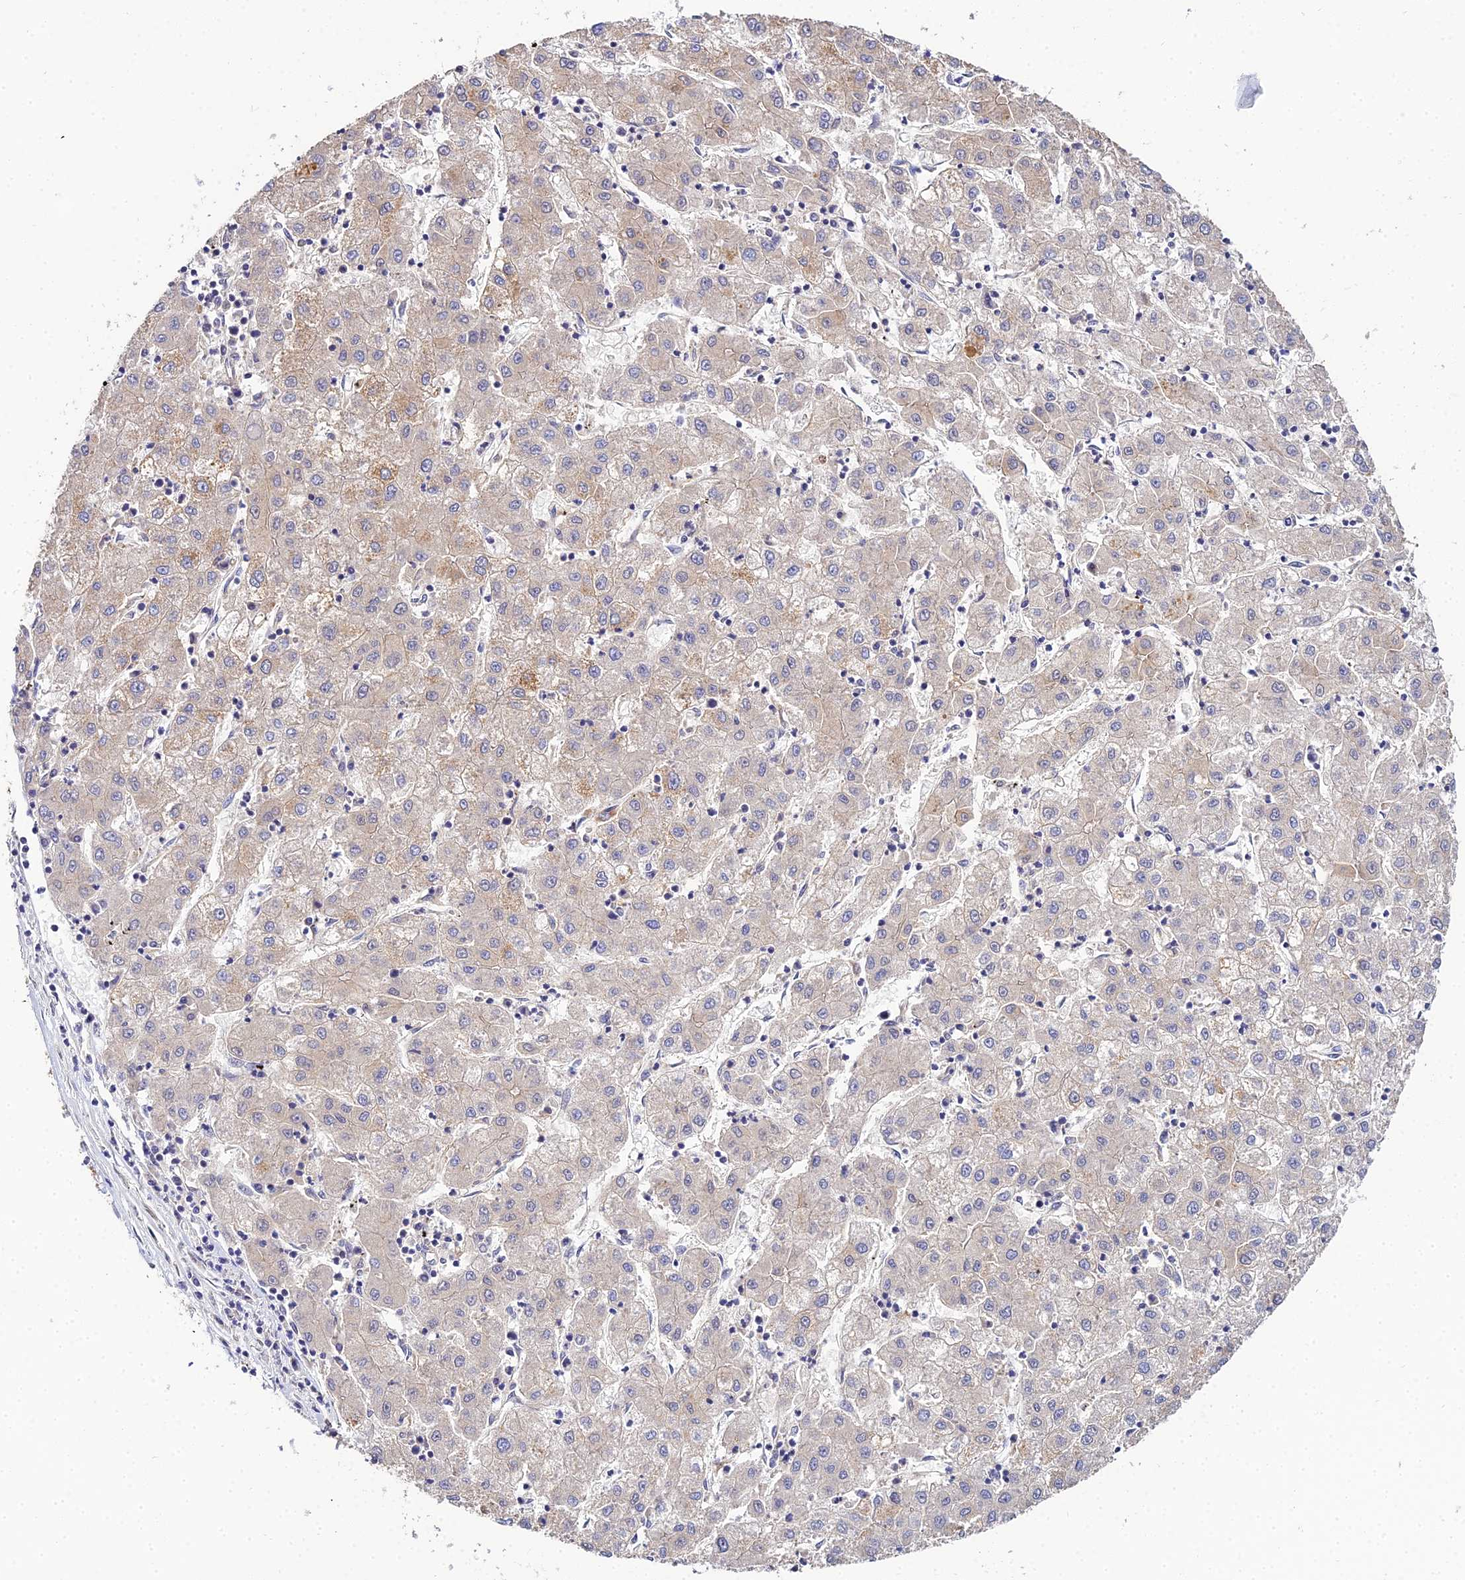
{"staining": {"intensity": "weak", "quantity": ">75%", "location": "cytoplasmic/membranous"}, "tissue": "liver cancer", "cell_type": "Tumor cells", "image_type": "cancer", "snomed": [{"axis": "morphology", "description": "Carcinoma, Hepatocellular, NOS"}, {"axis": "topography", "description": "Liver"}], "caption": "About >75% of tumor cells in human liver cancer (hepatocellular carcinoma) show weak cytoplasmic/membranous protein positivity as visualized by brown immunohistochemical staining.", "gene": "ZXDA", "patient": {"sex": "male", "age": 72}}